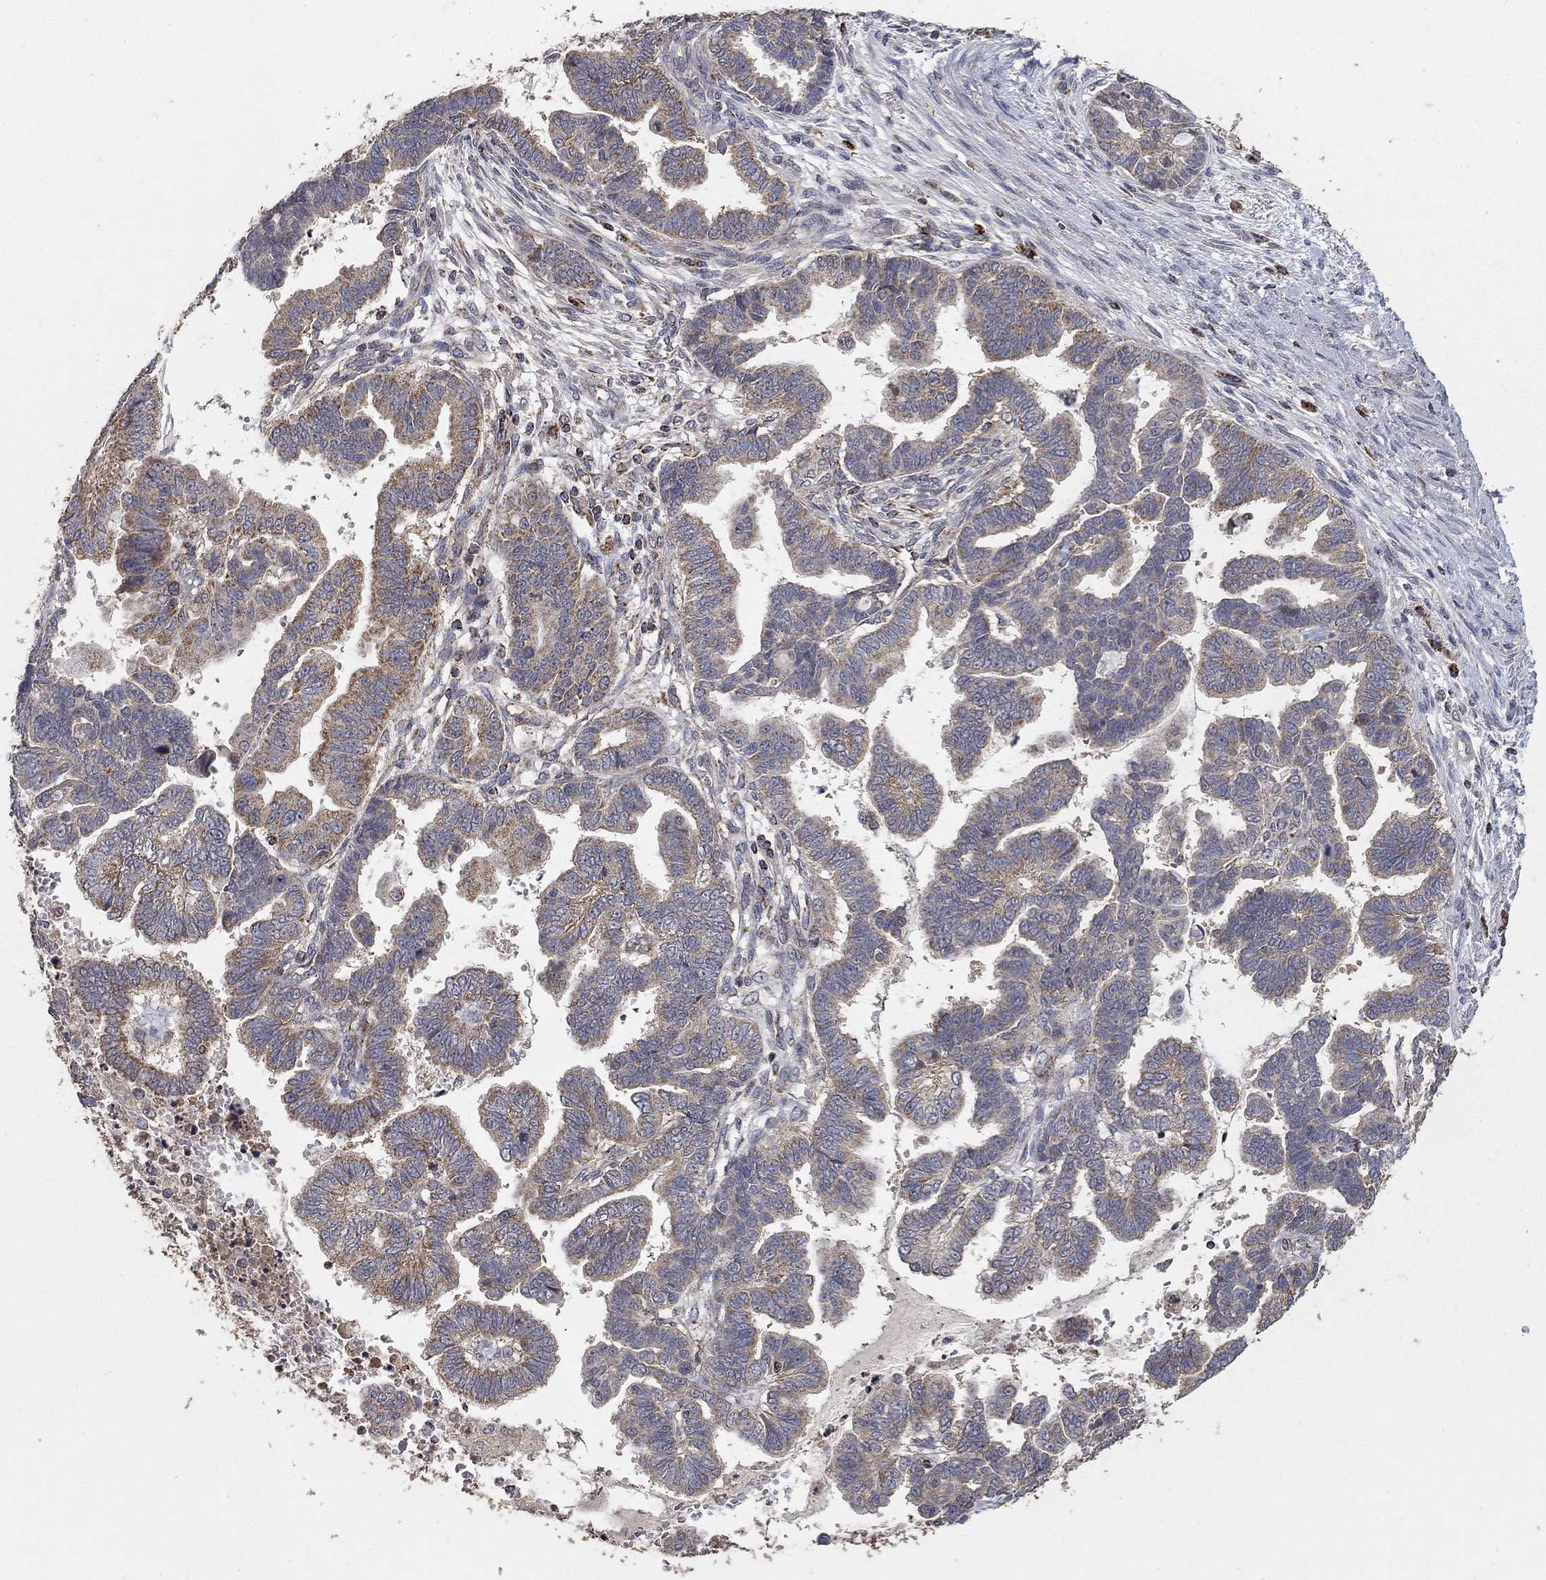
{"staining": {"intensity": "weak", "quantity": ">75%", "location": "cytoplasmic/membranous"}, "tissue": "stomach cancer", "cell_type": "Tumor cells", "image_type": "cancer", "snomed": [{"axis": "morphology", "description": "Adenocarcinoma, NOS"}, {"axis": "topography", "description": "Stomach"}], "caption": "Immunohistochemistry (IHC) histopathology image of stomach cancer (adenocarcinoma) stained for a protein (brown), which exhibits low levels of weak cytoplasmic/membranous expression in about >75% of tumor cells.", "gene": "GPSM1", "patient": {"sex": "male", "age": 83}}